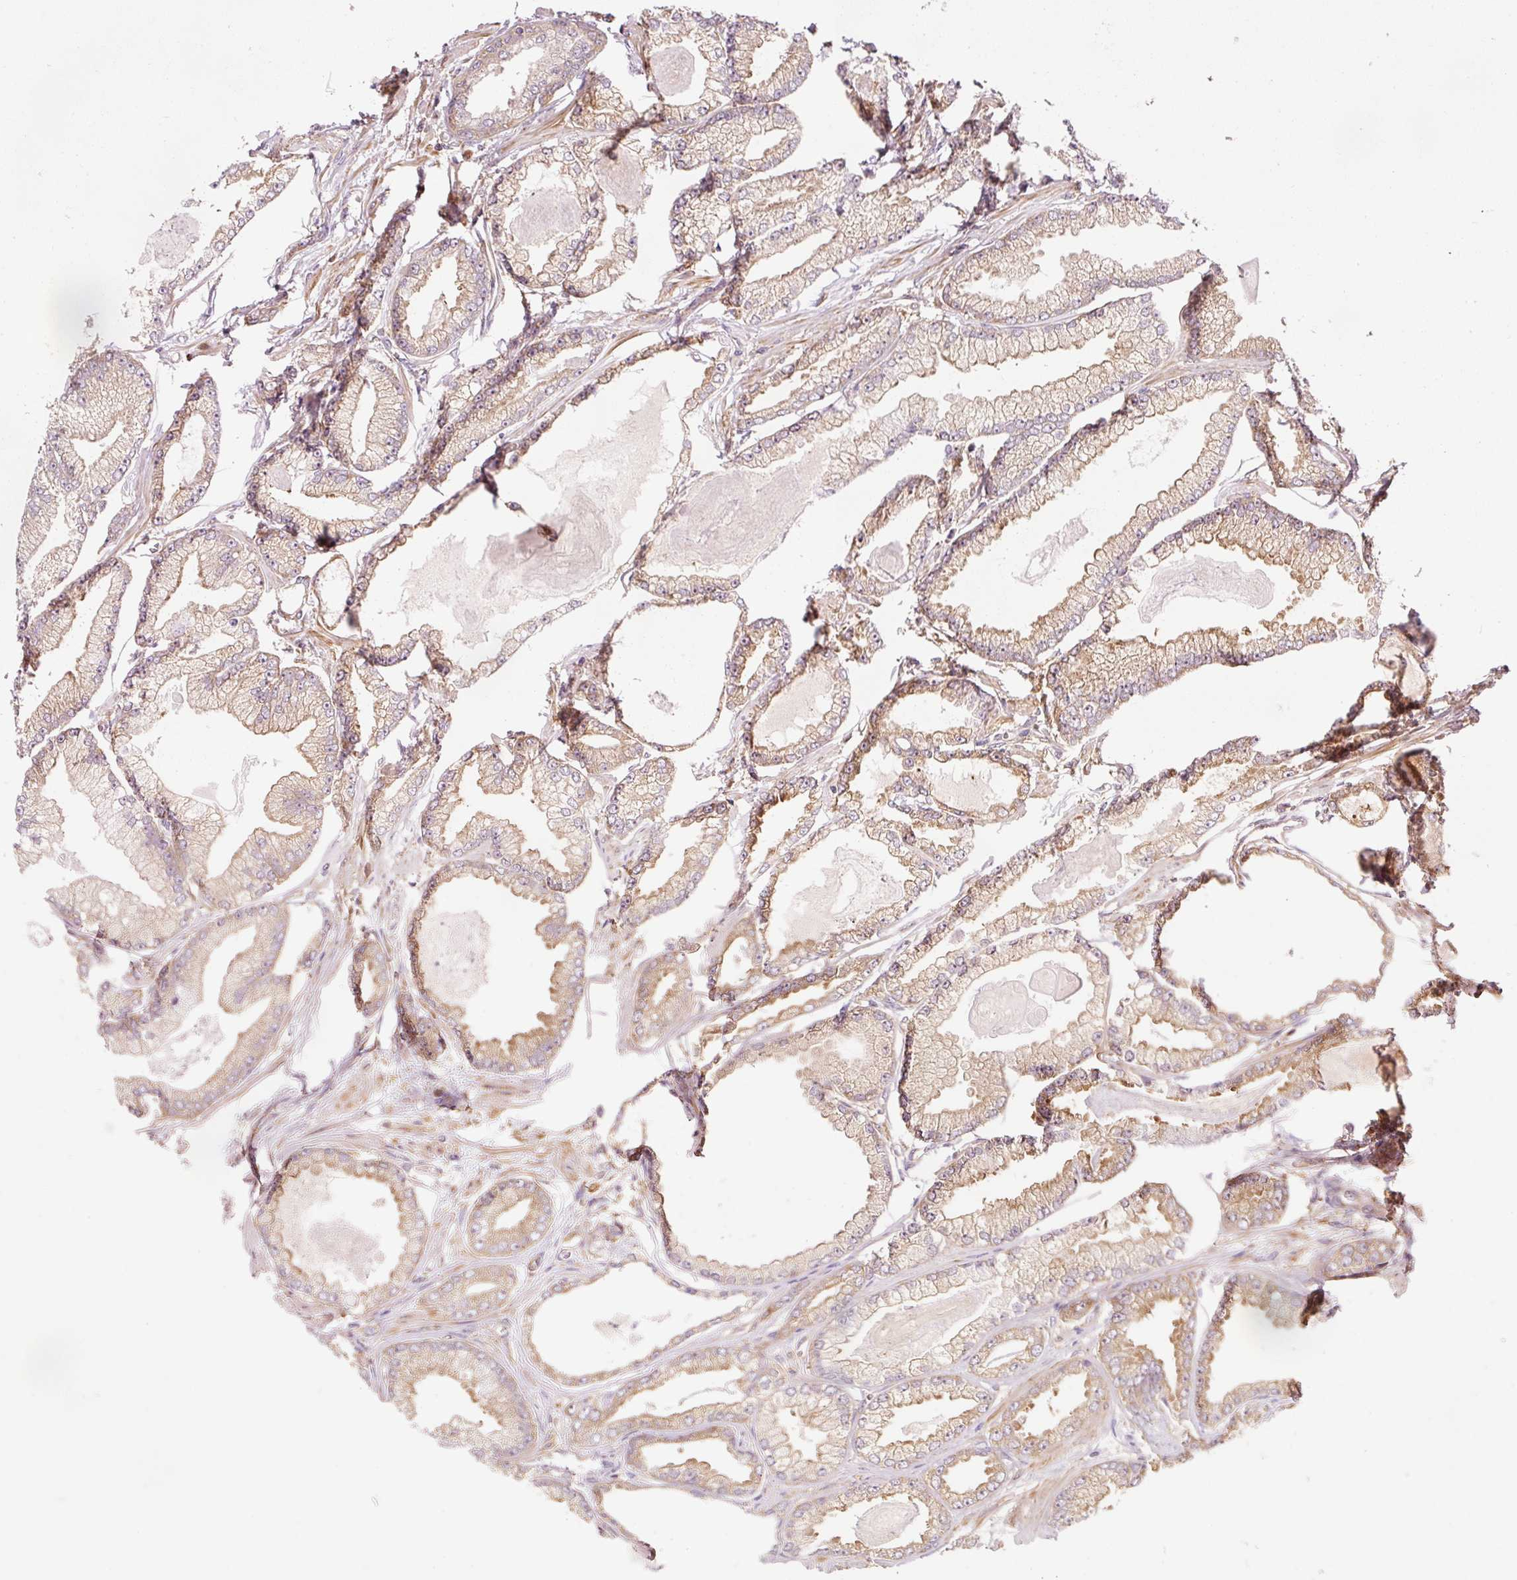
{"staining": {"intensity": "weak", "quantity": ">75%", "location": "cytoplasmic/membranous"}, "tissue": "prostate cancer", "cell_type": "Tumor cells", "image_type": "cancer", "snomed": [{"axis": "morphology", "description": "Adenocarcinoma, Low grade"}, {"axis": "topography", "description": "Prostate"}], "caption": "Prostate cancer (adenocarcinoma (low-grade)) stained with a protein marker exhibits weak staining in tumor cells.", "gene": "PDAP1", "patient": {"sex": "male", "age": 64}}